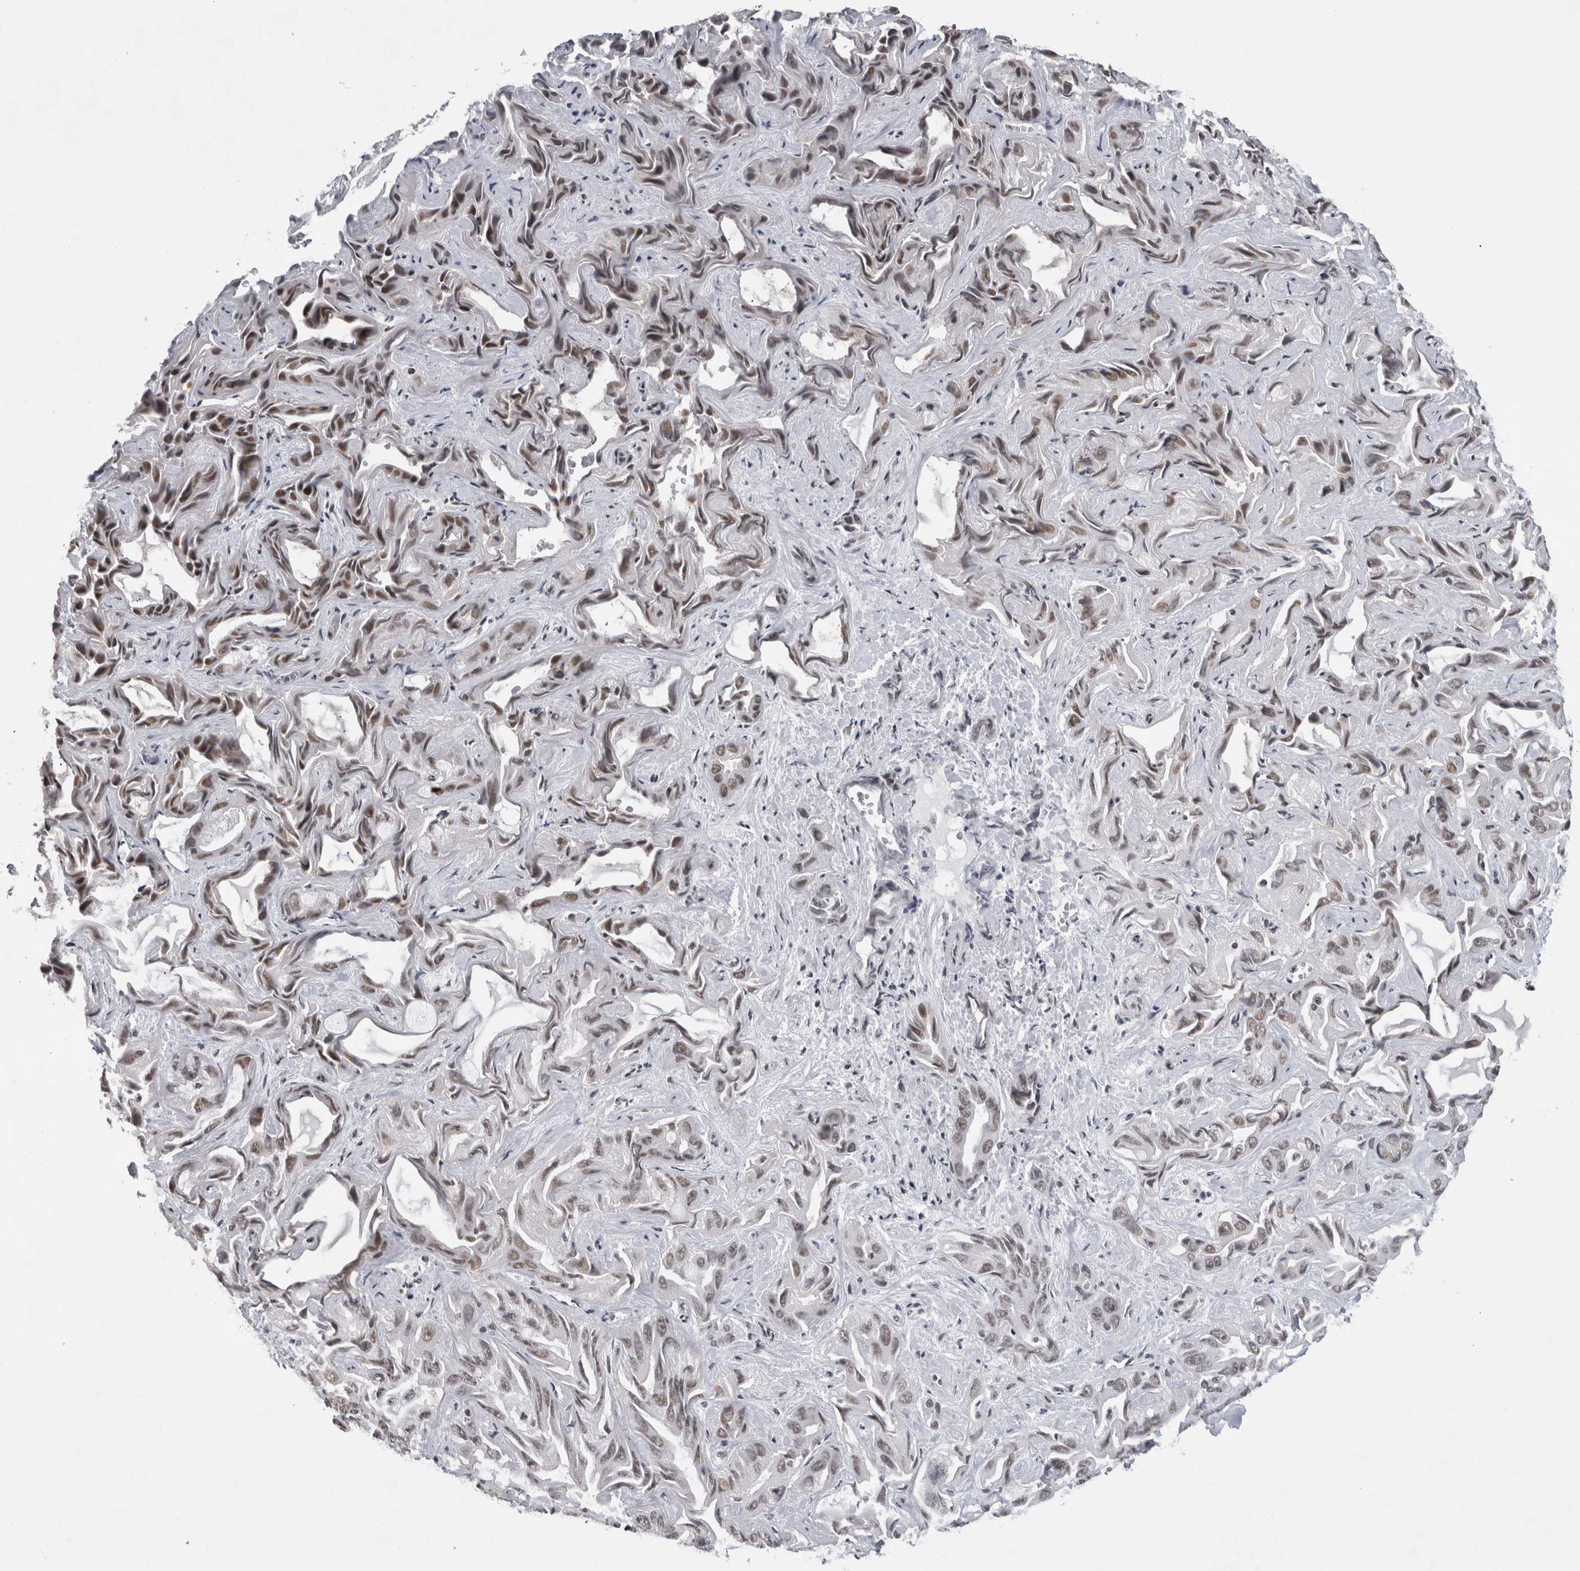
{"staining": {"intensity": "weak", "quantity": ">75%", "location": "nuclear"}, "tissue": "liver cancer", "cell_type": "Tumor cells", "image_type": "cancer", "snomed": [{"axis": "morphology", "description": "Cholangiocarcinoma"}, {"axis": "topography", "description": "Liver"}], "caption": "The micrograph shows a brown stain indicating the presence of a protein in the nuclear of tumor cells in liver cancer (cholangiocarcinoma).", "gene": "CDK11A", "patient": {"sex": "female", "age": 52}}